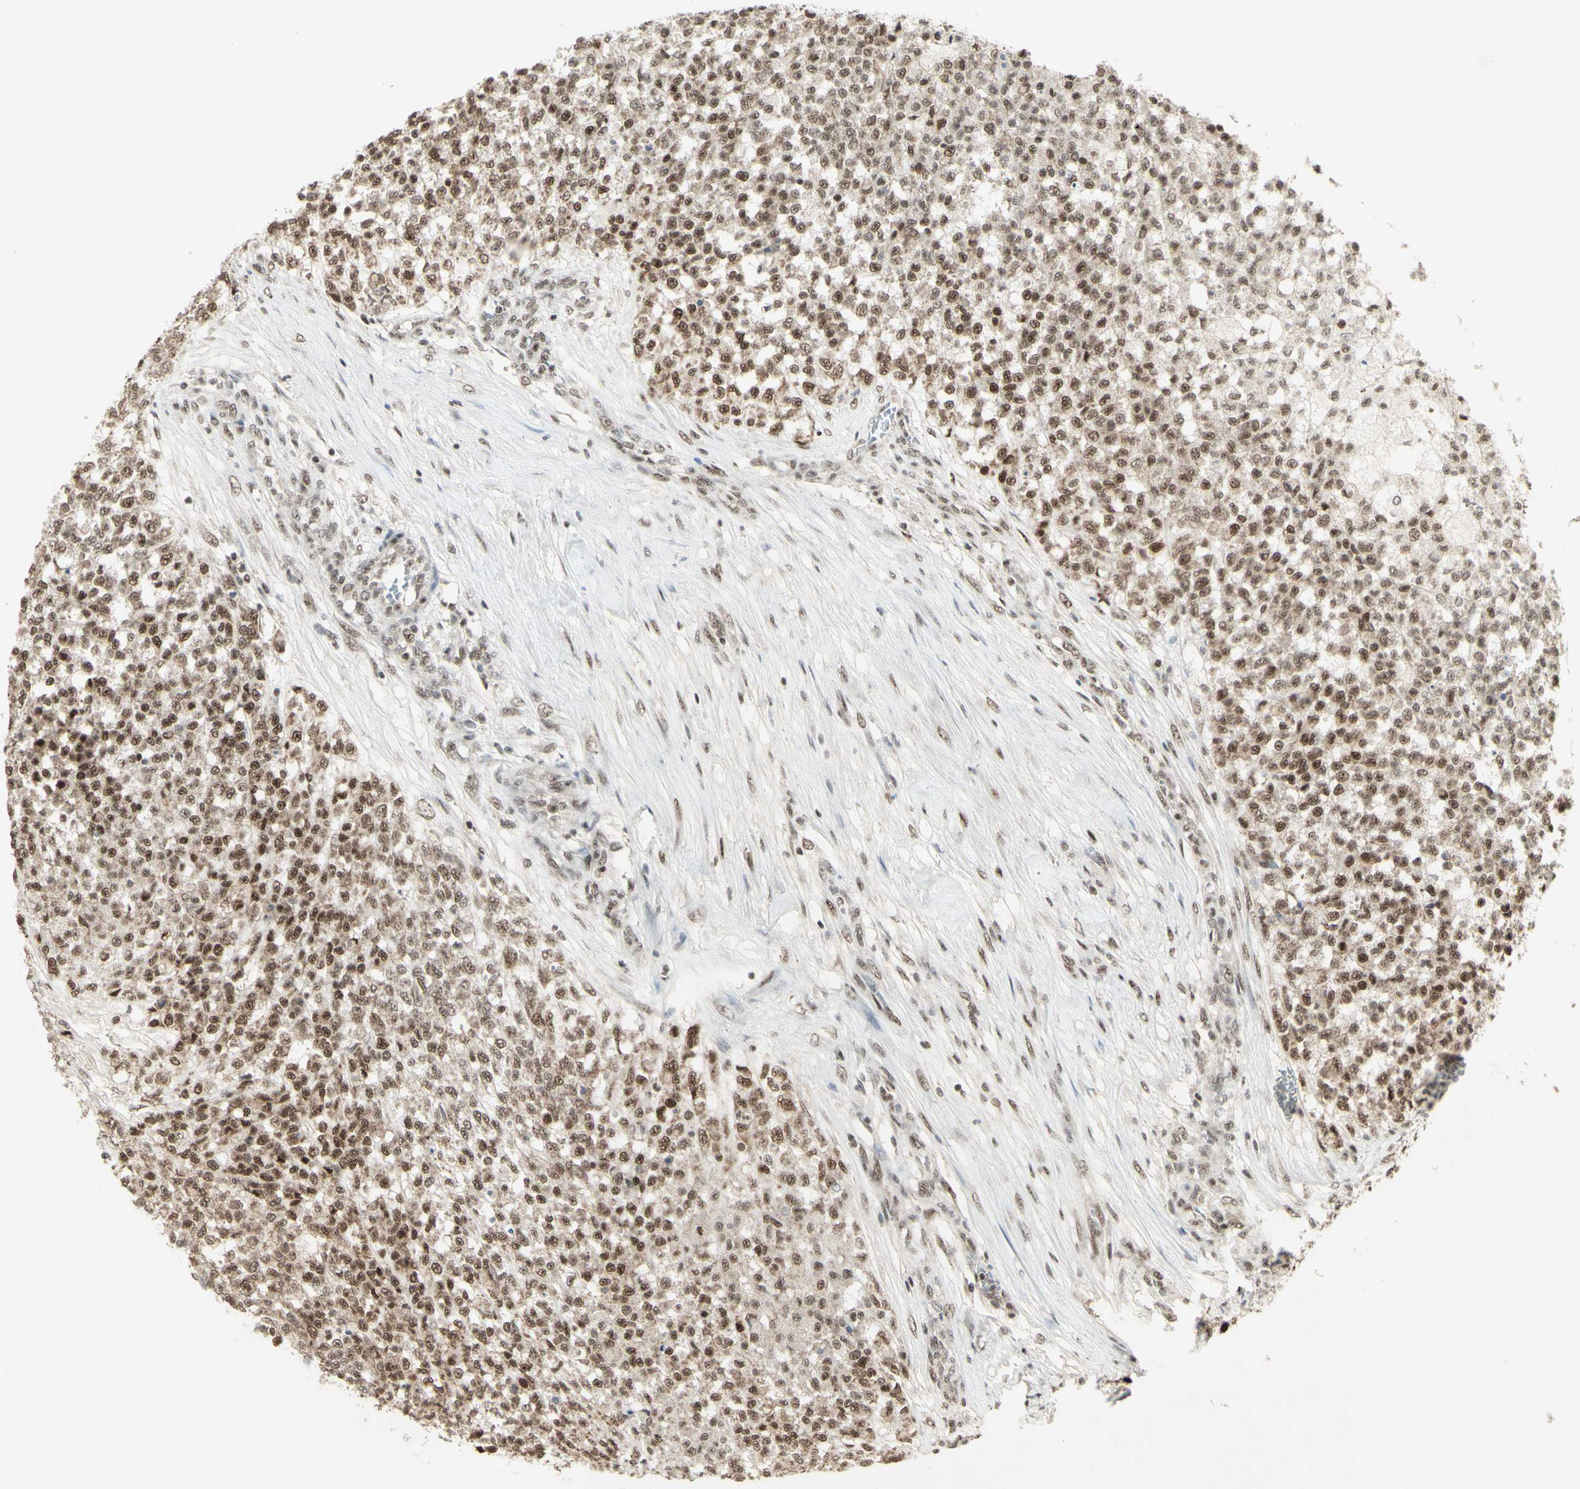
{"staining": {"intensity": "moderate", "quantity": ">75%", "location": "cytoplasmic/membranous,nuclear"}, "tissue": "testis cancer", "cell_type": "Tumor cells", "image_type": "cancer", "snomed": [{"axis": "morphology", "description": "Seminoma, NOS"}, {"axis": "topography", "description": "Testis"}], "caption": "This micrograph exhibits IHC staining of testis seminoma, with medium moderate cytoplasmic/membranous and nuclear staining in approximately >75% of tumor cells.", "gene": "CCNT1", "patient": {"sex": "male", "age": 59}}